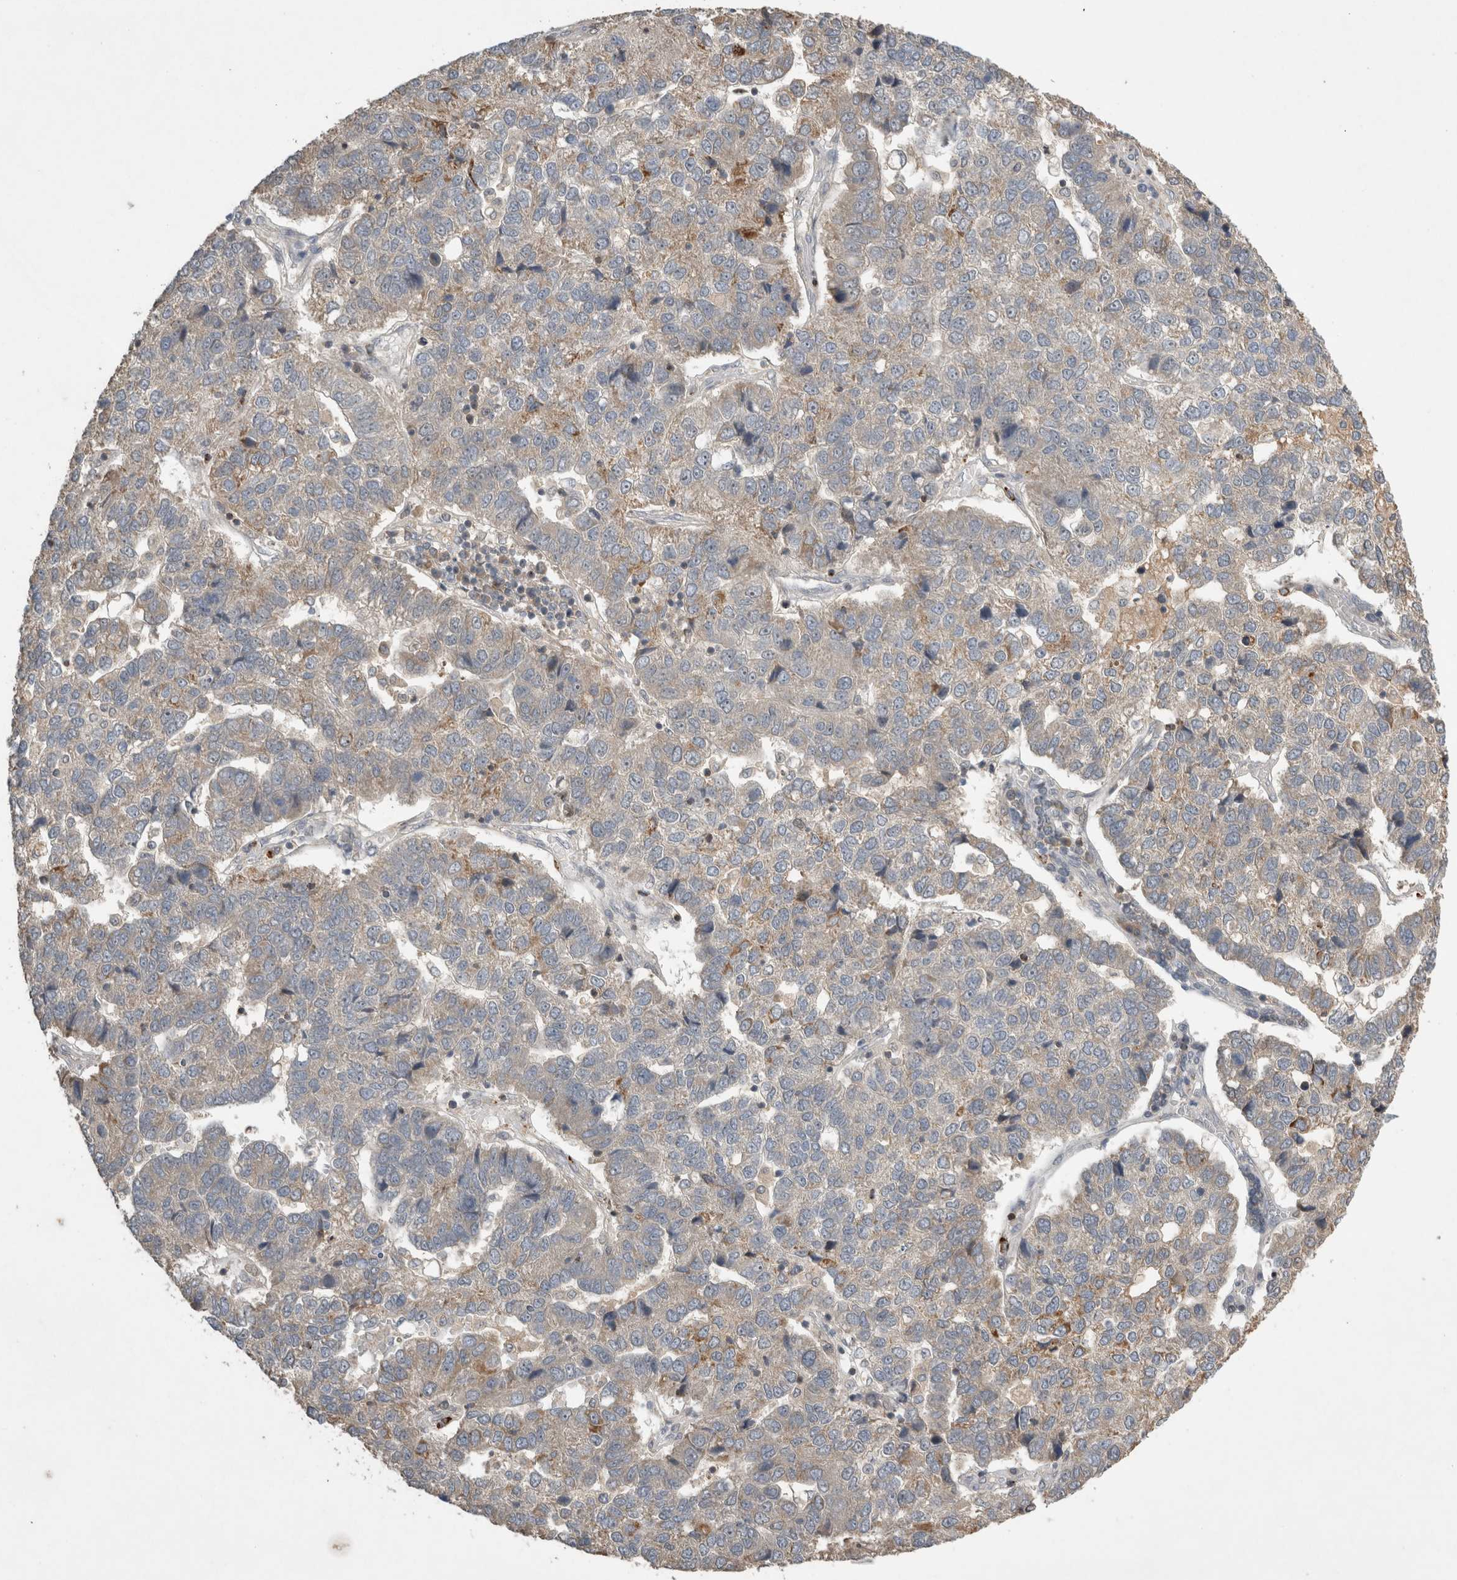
{"staining": {"intensity": "weak", "quantity": "25%-75%", "location": "cytoplasmic/membranous"}, "tissue": "pancreatic cancer", "cell_type": "Tumor cells", "image_type": "cancer", "snomed": [{"axis": "morphology", "description": "Adenocarcinoma, NOS"}, {"axis": "topography", "description": "Pancreas"}], "caption": "Adenocarcinoma (pancreatic) stained for a protein (brown) shows weak cytoplasmic/membranous positive staining in approximately 25%-75% of tumor cells.", "gene": "SERAC1", "patient": {"sex": "female", "age": 61}}